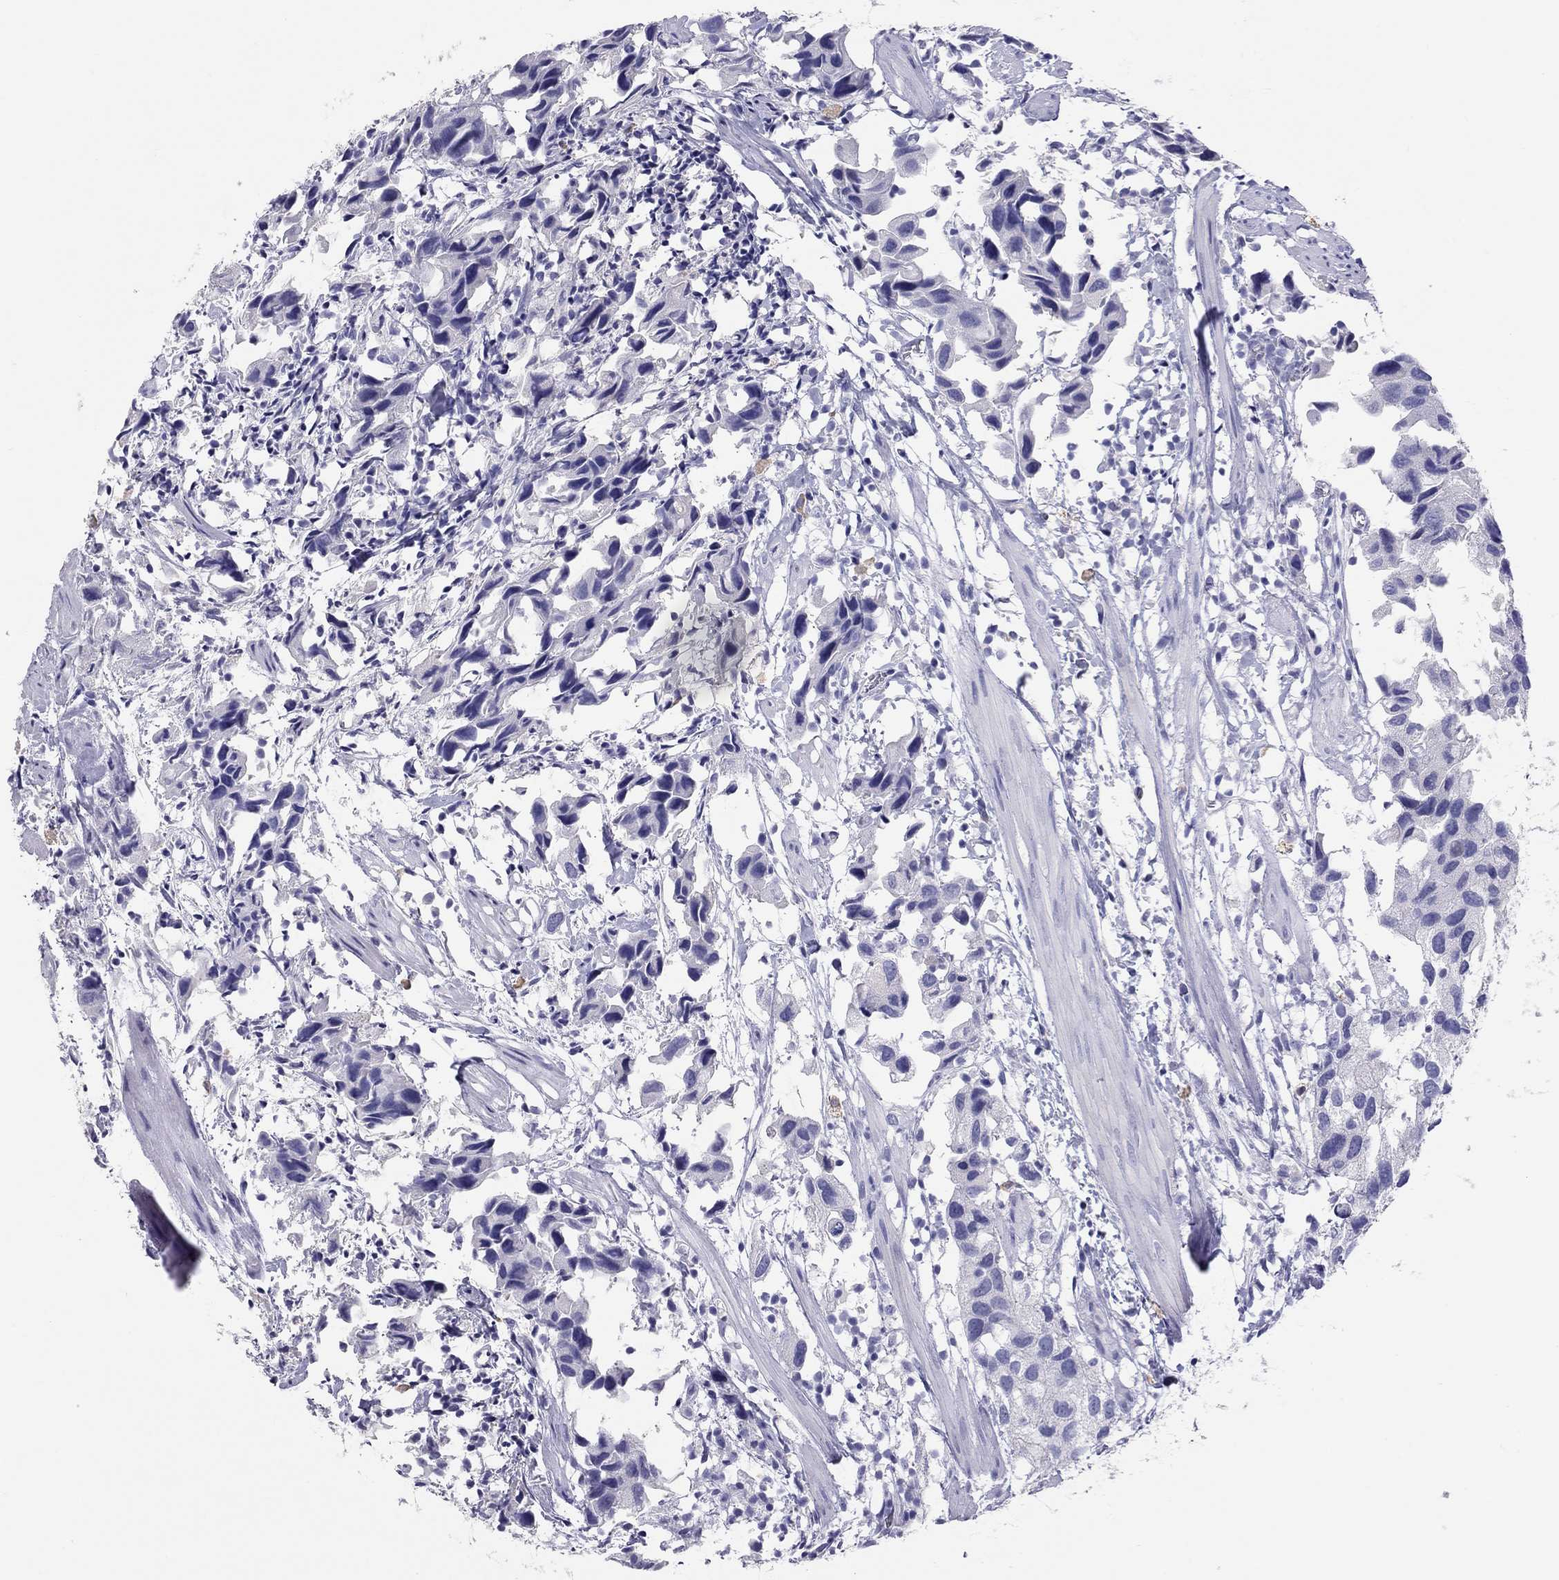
{"staining": {"intensity": "negative", "quantity": "none", "location": "none"}, "tissue": "urothelial cancer", "cell_type": "Tumor cells", "image_type": "cancer", "snomed": [{"axis": "morphology", "description": "Urothelial carcinoma, High grade"}, {"axis": "topography", "description": "Urinary bladder"}], "caption": "This photomicrograph is of urothelial cancer stained with immunohistochemistry (IHC) to label a protein in brown with the nuclei are counter-stained blue. There is no staining in tumor cells.", "gene": "CALHM1", "patient": {"sex": "male", "age": 79}}